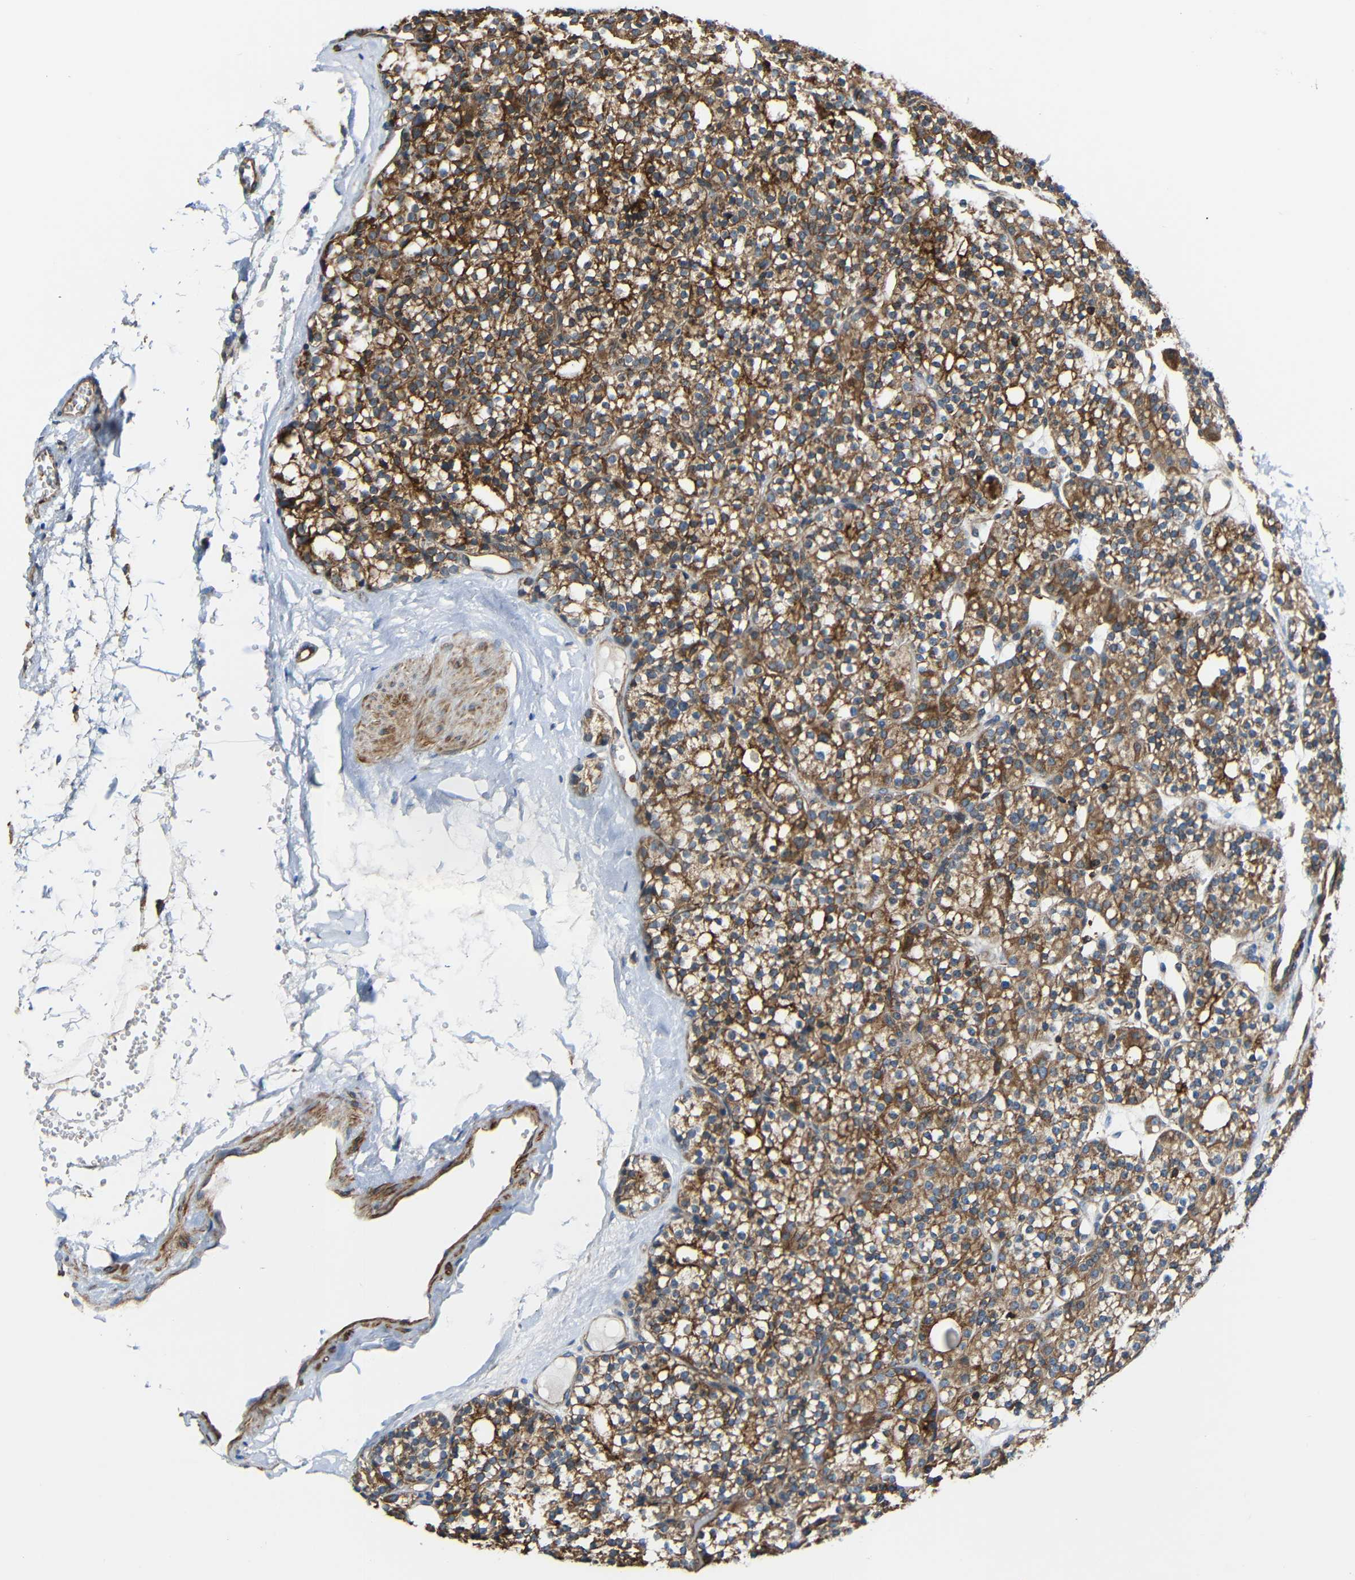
{"staining": {"intensity": "moderate", "quantity": ">75%", "location": "cytoplasmic/membranous"}, "tissue": "parathyroid gland", "cell_type": "Glandular cells", "image_type": "normal", "snomed": [{"axis": "morphology", "description": "Normal tissue, NOS"}, {"axis": "topography", "description": "Parathyroid gland"}], "caption": "Moderate cytoplasmic/membranous staining for a protein is identified in approximately >75% of glandular cells of normal parathyroid gland using IHC.", "gene": "RHOT2", "patient": {"sex": "female", "age": 64}}